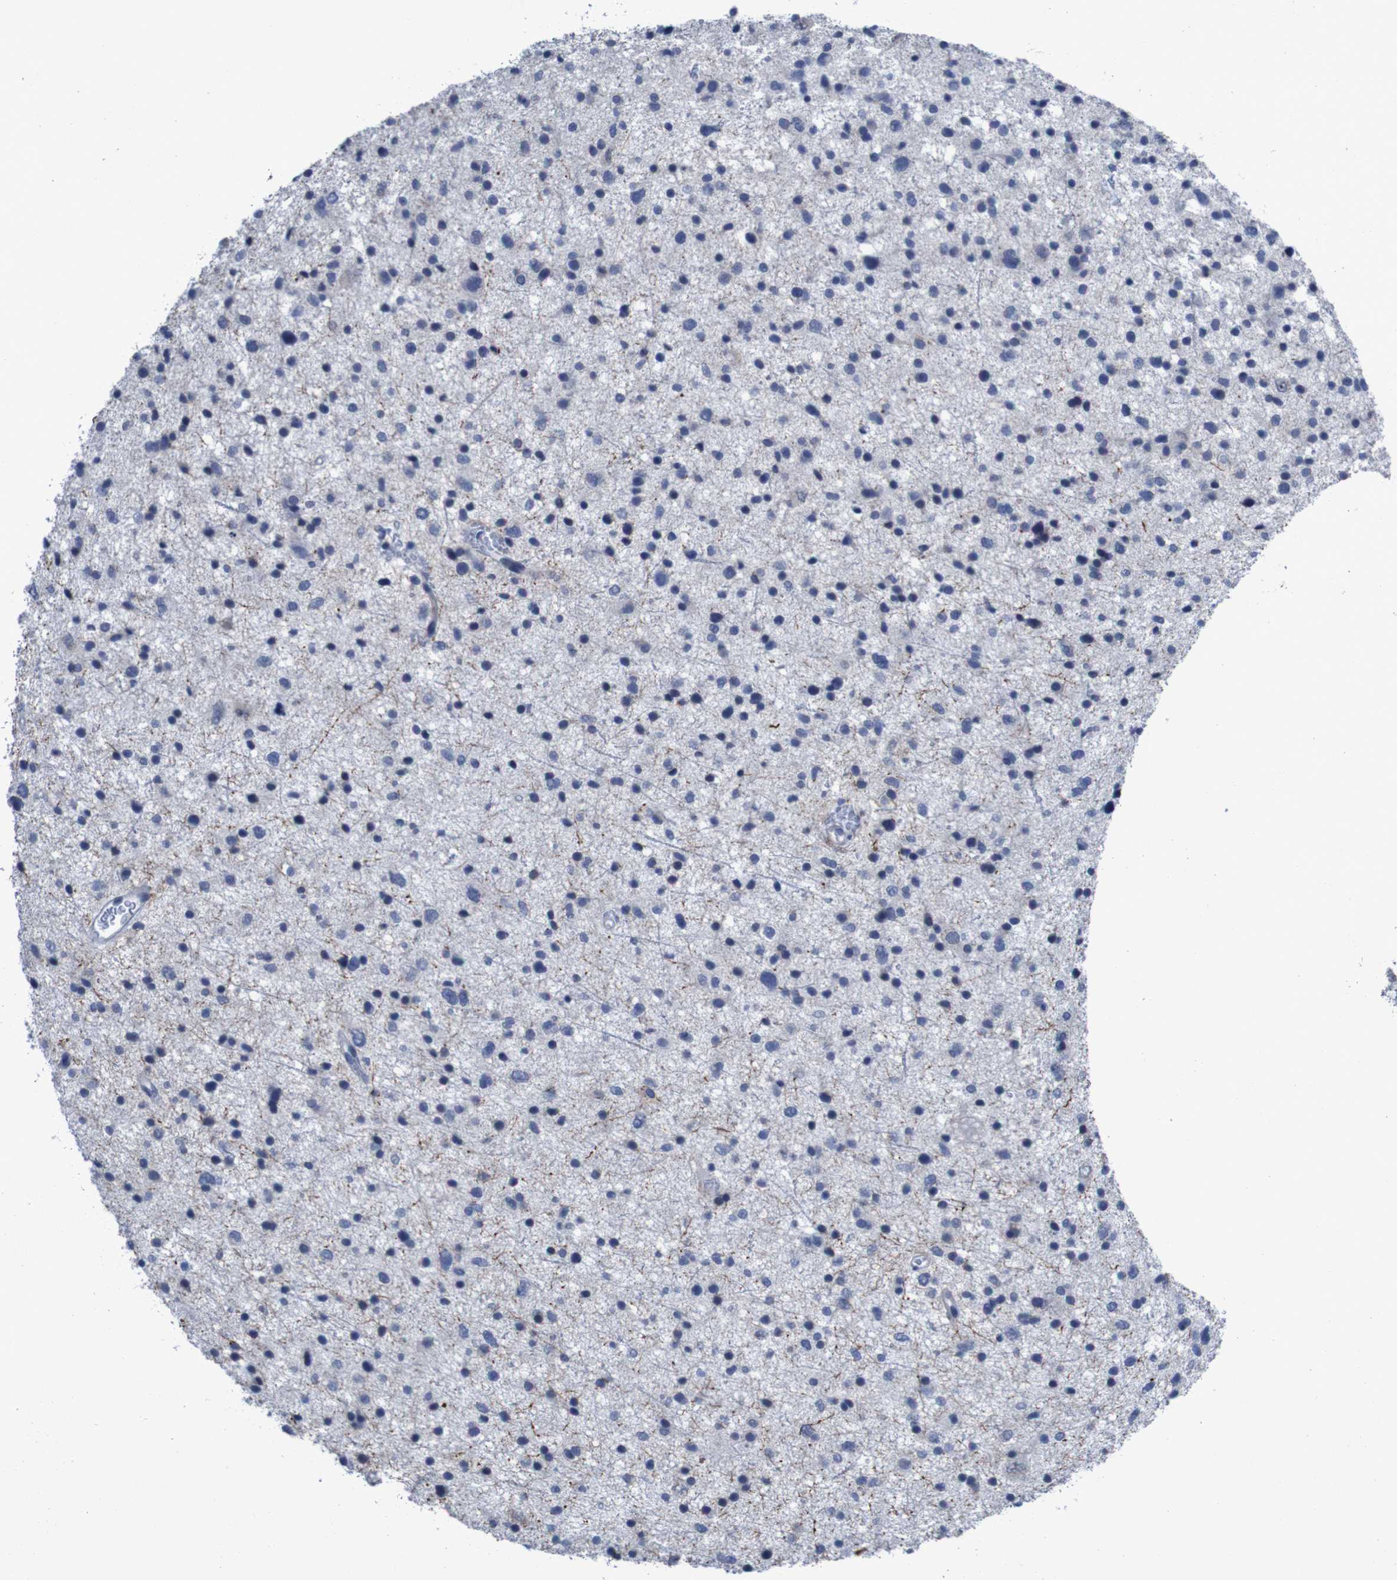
{"staining": {"intensity": "negative", "quantity": "none", "location": "none"}, "tissue": "glioma", "cell_type": "Tumor cells", "image_type": "cancer", "snomed": [{"axis": "morphology", "description": "Glioma, malignant, Low grade"}, {"axis": "topography", "description": "Brain"}], "caption": "This is an immunohistochemistry (IHC) image of glioma. There is no expression in tumor cells.", "gene": "CLDN18", "patient": {"sex": "female", "age": 37}}